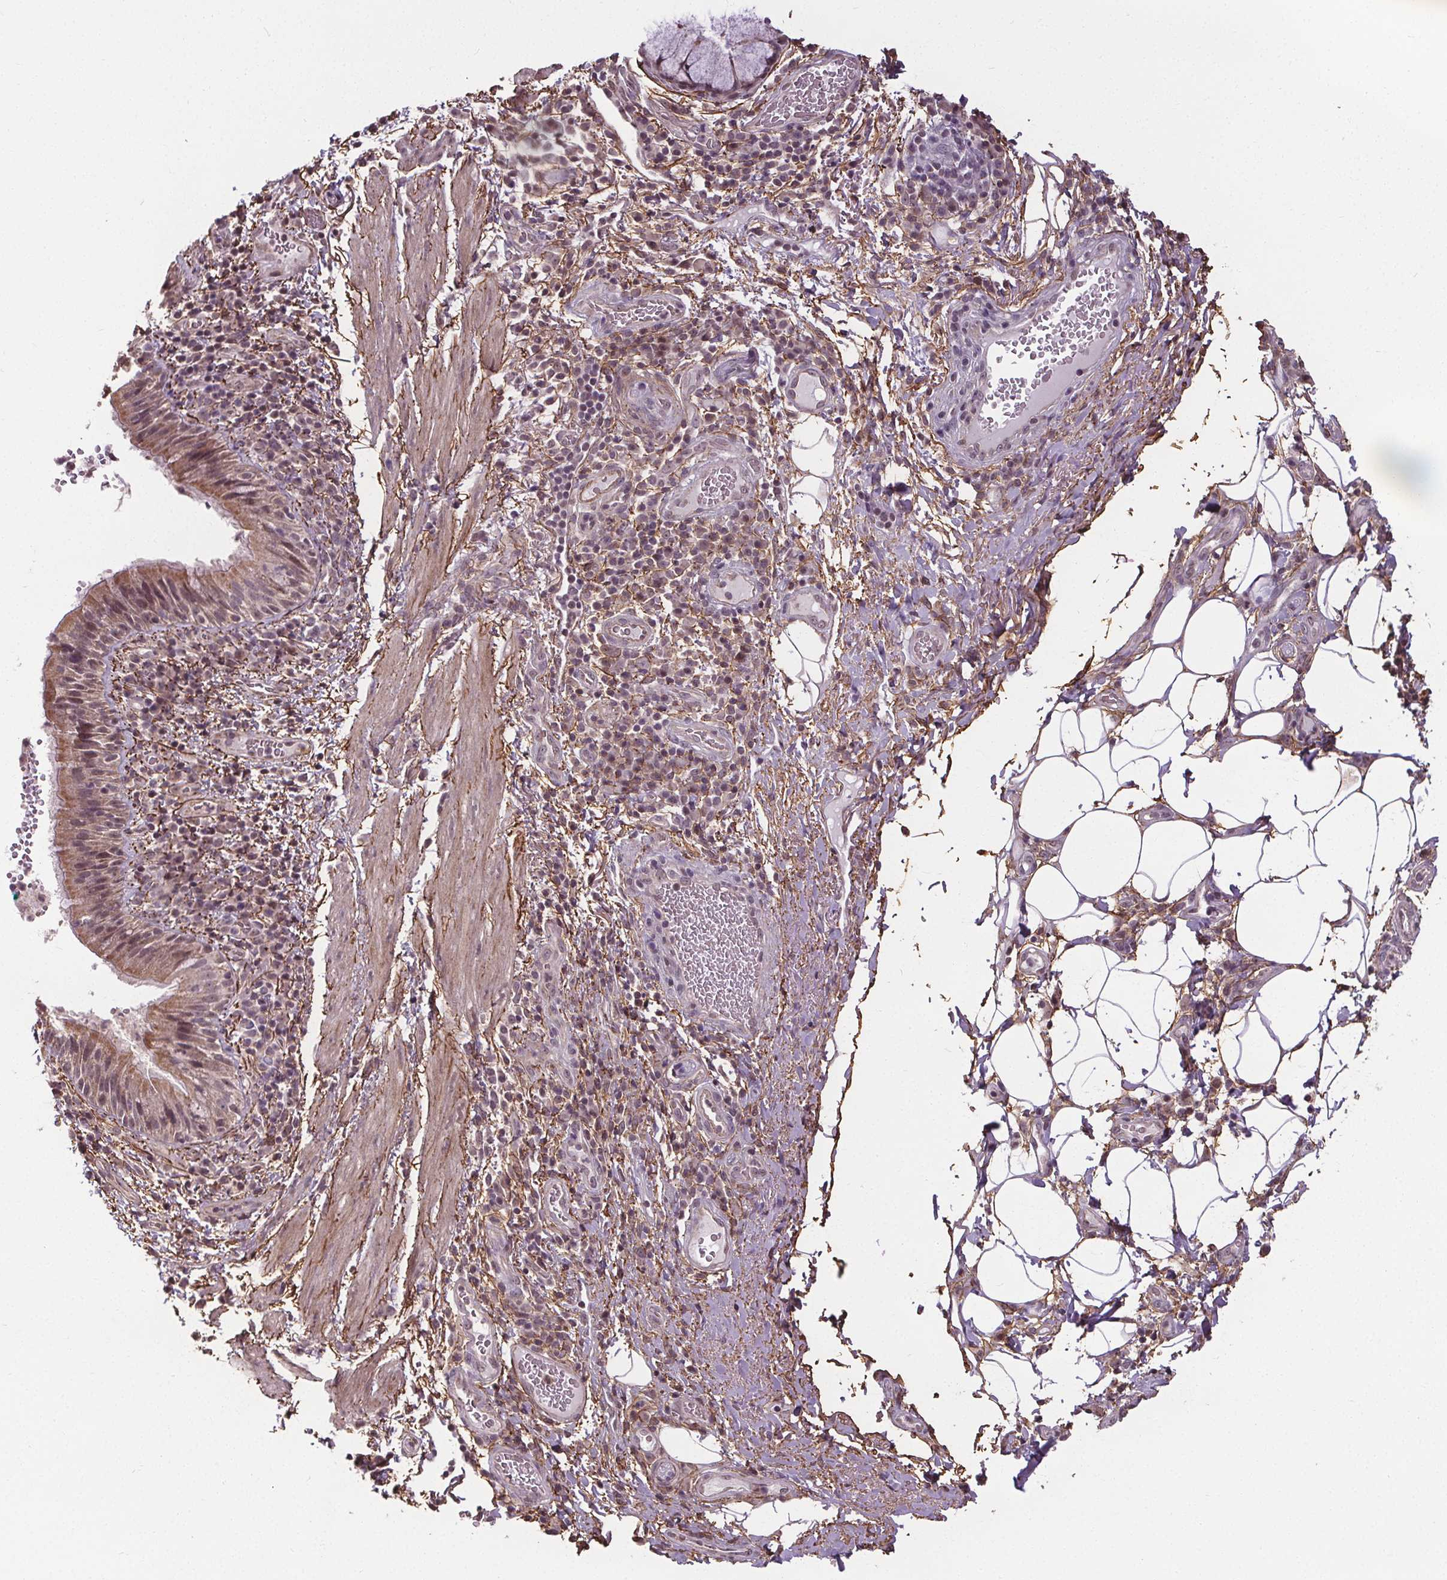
{"staining": {"intensity": "moderate", "quantity": "<25%", "location": "cytoplasmic/membranous"}, "tissue": "bronchus", "cell_type": "Respiratory epithelial cells", "image_type": "normal", "snomed": [{"axis": "morphology", "description": "Normal tissue, NOS"}, {"axis": "topography", "description": "Lymph node"}, {"axis": "topography", "description": "Bronchus"}], "caption": "This photomicrograph displays benign bronchus stained with IHC to label a protein in brown. The cytoplasmic/membranous of respiratory epithelial cells show moderate positivity for the protein. Nuclei are counter-stained blue.", "gene": "KIAA0232", "patient": {"sex": "male", "age": 56}}